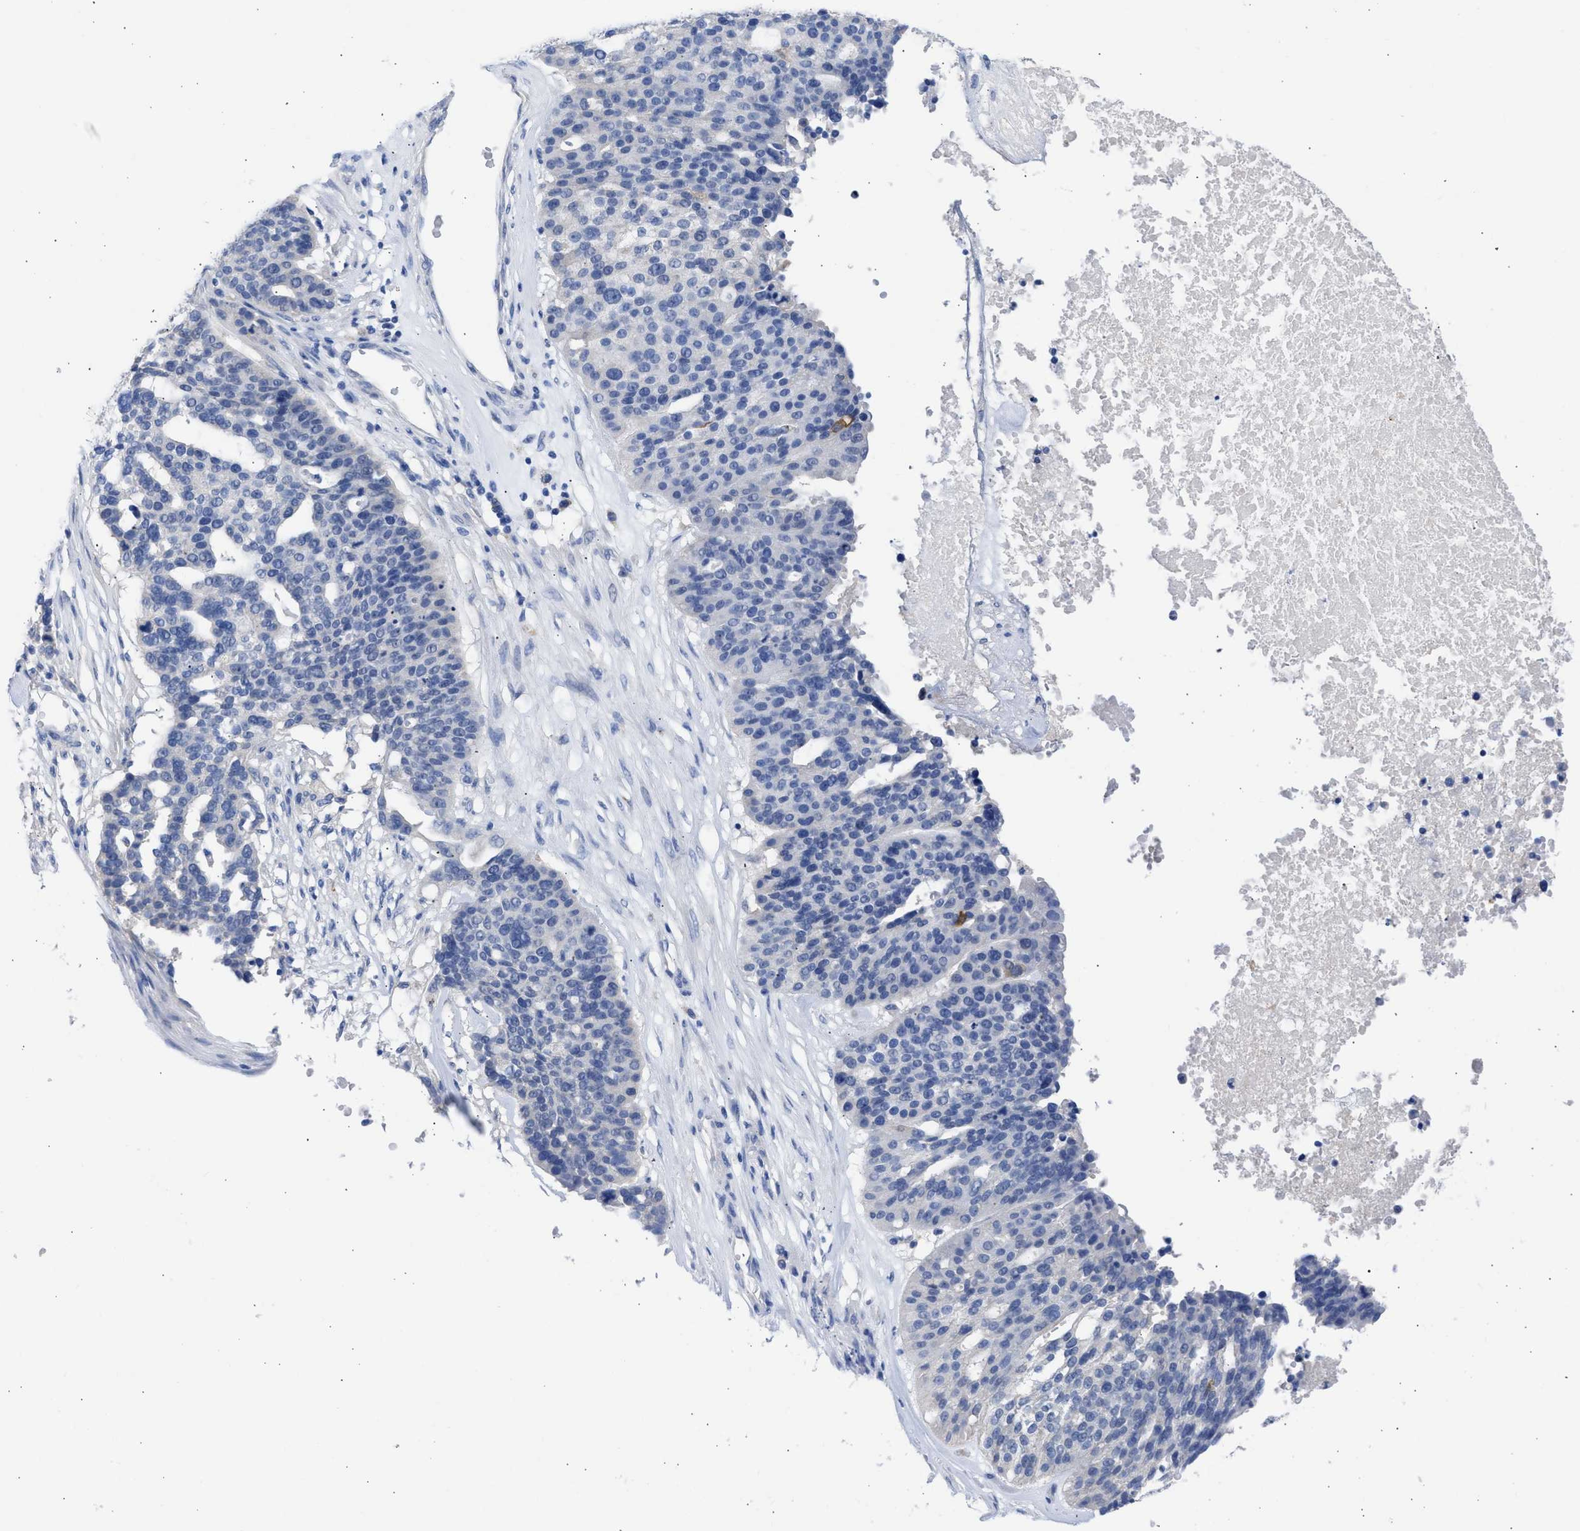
{"staining": {"intensity": "negative", "quantity": "none", "location": "none"}, "tissue": "ovarian cancer", "cell_type": "Tumor cells", "image_type": "cancer", "snomed": [{"axis": "morphology", "description": "Cystadenocarcinoma, serous, NOS"}, {"axis": "topography", "description": "Ovary"}], "caption": "Histopathology image shows no protein staining in tumor cells of ovarian serous cystadenocarcinoma tissue. (Brightfield microscopy of DAB (3,3'-diaminobenzidine) immunohistochemistry at high magnification).", "gene": "RSPH1", "patient": {"sex": "female", "age": 59}}